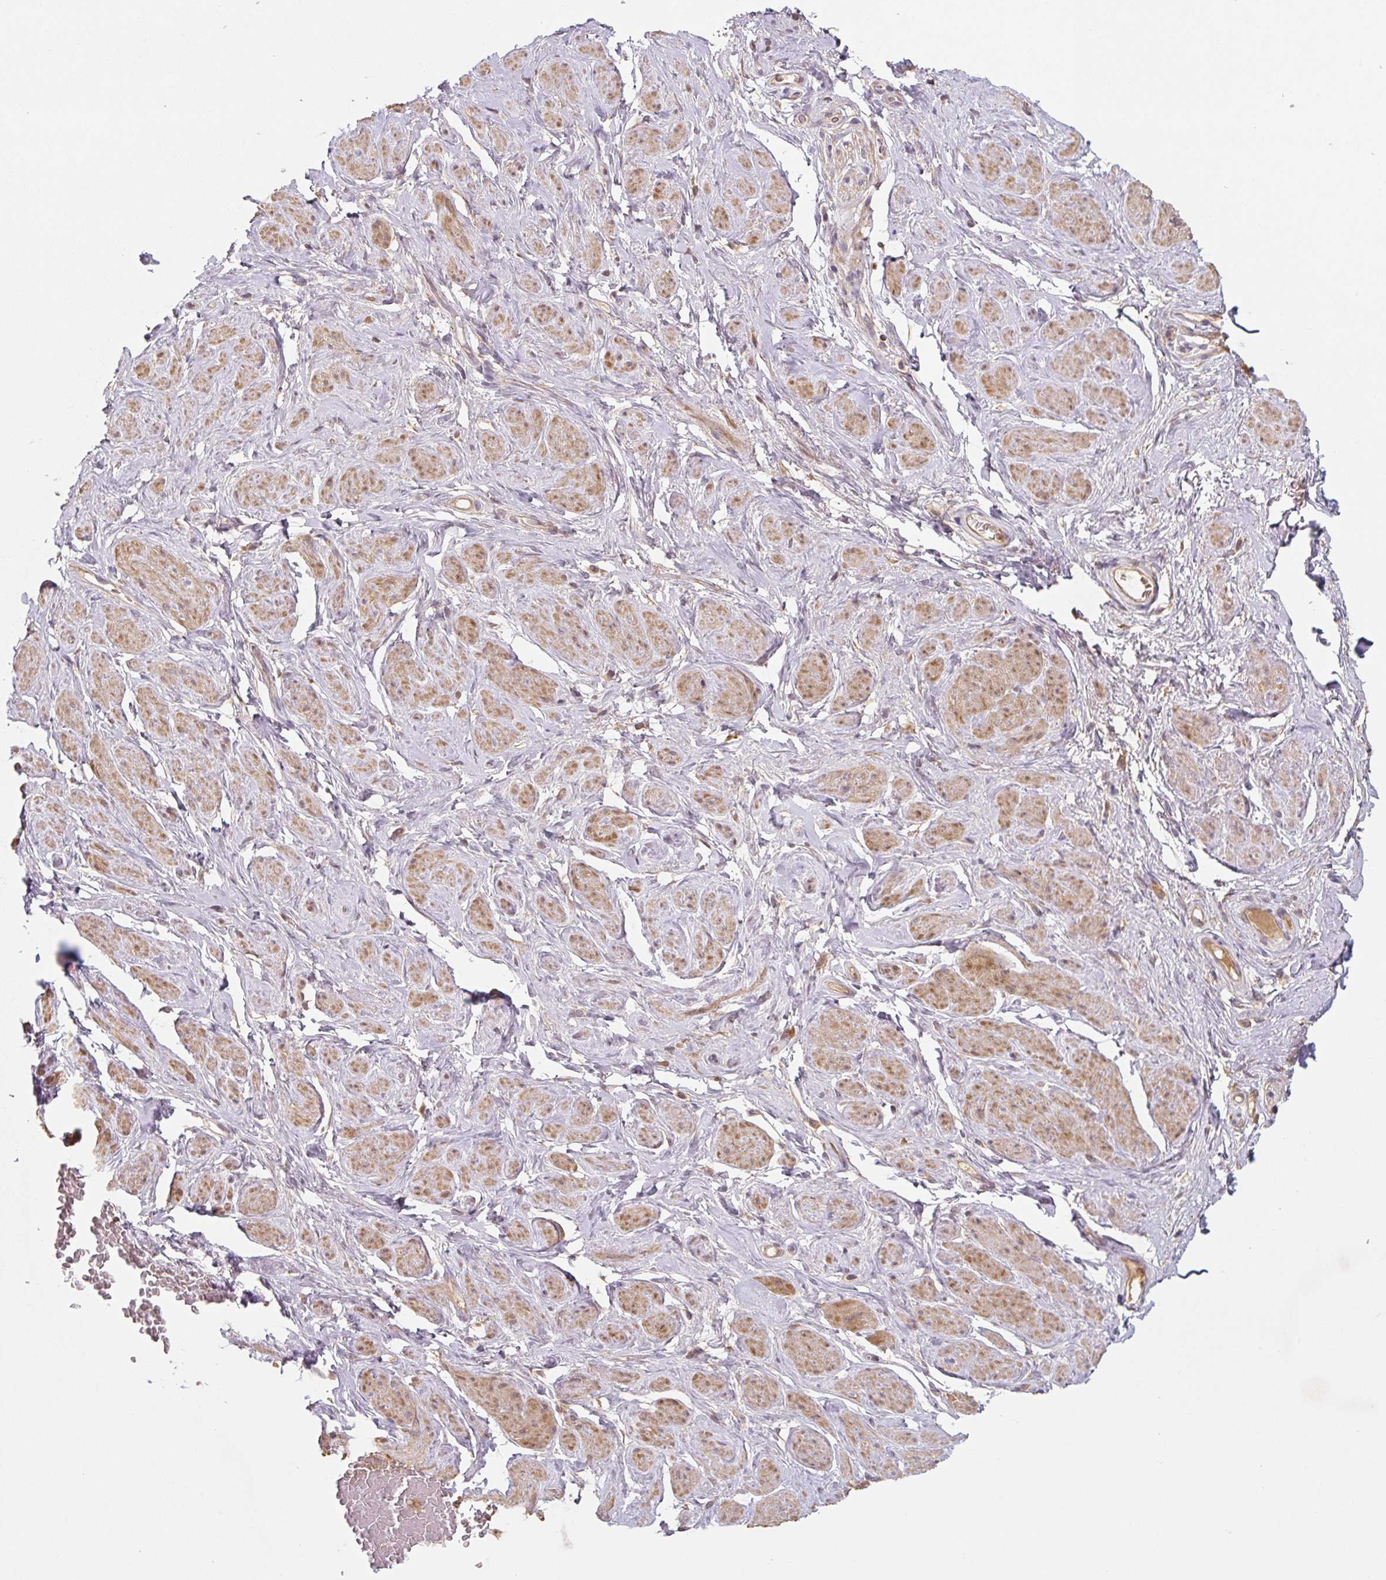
{"staining": {"intensity": "weak", "quantity": "25%-75%", "location": "cytoplasmic/membranous"}, "tissue": "adipose tissue", "cell_type": "Adipocytes", "image_type": "normal", "snomed": [{"axis": "morphology", "description": "Normal tissue, NOS"}, {"axis": "topography", "description": "Vagina"}, {"axis": "topography", "description": "Peripheral nerve tissue"}], "caption": "Protein analysis of unremarkable adipose tissue shows weak cytoplasmic/membranous expression in about 25%-75% of adipocytes. (IHC, brightfield microscopy, high magnification).", "gene": "C2orf73", "patient": {"sex": "female", "age": 71}}